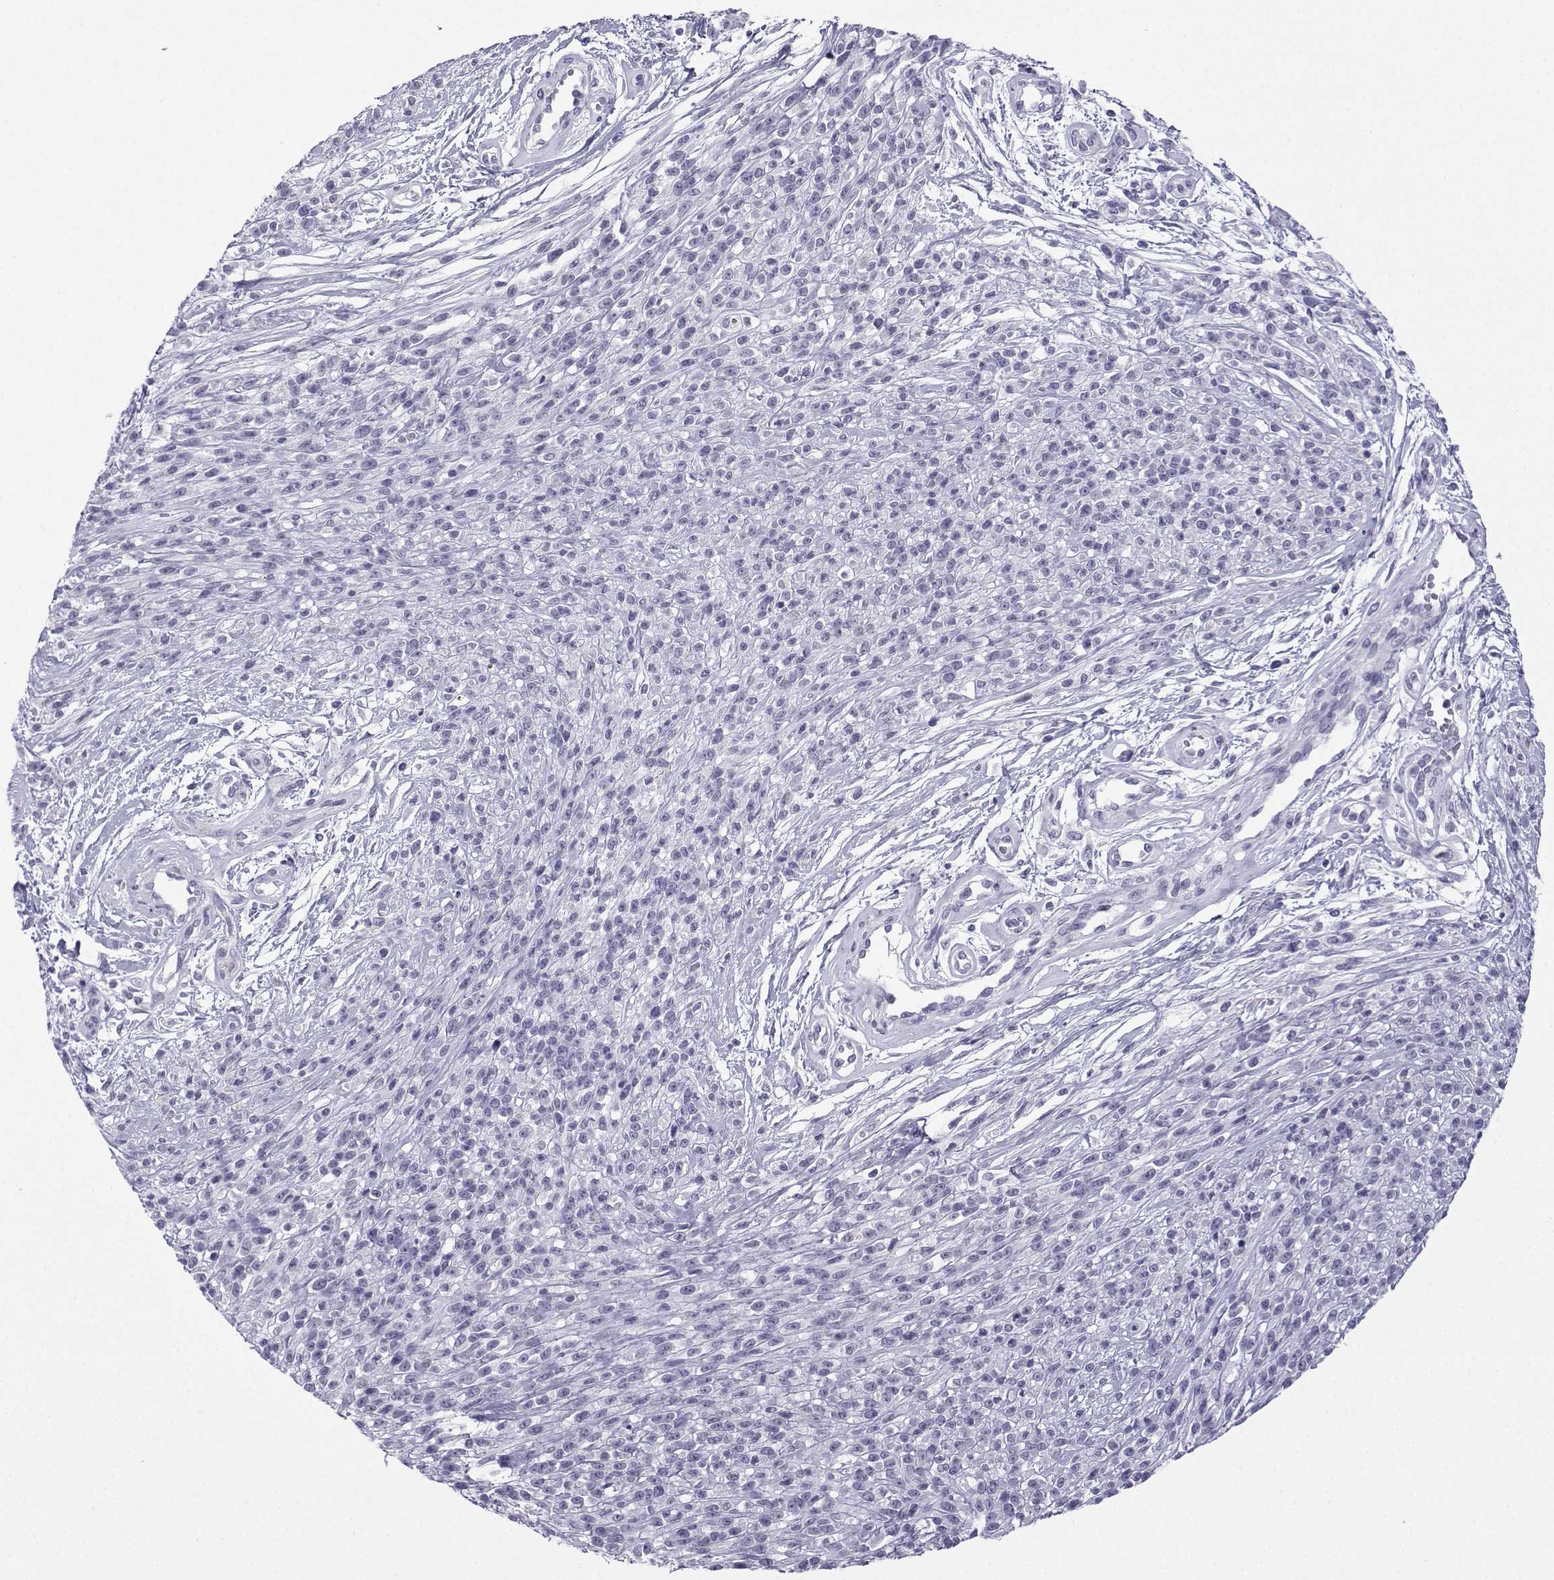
{"staining": {"intensity": "negative", "quantity": "none", "location": "none"}, "tissue": "melanoma", "cell_type": "Tumor cells", "image_type": "cancer", "snomed": [{"axis": "morphology", "description": "Malignant melanoma, NOS"}, {"axis": "topography", "description": "Skin"}, {"axis": "topography", "description": "Skin of trunk"}], "caption": "Melanoma stained for a protein using immunohistochemistry shows no positivity tumor cells.", "gene": "ACRBP", "patient": {"sex": "male", "age": 74}}